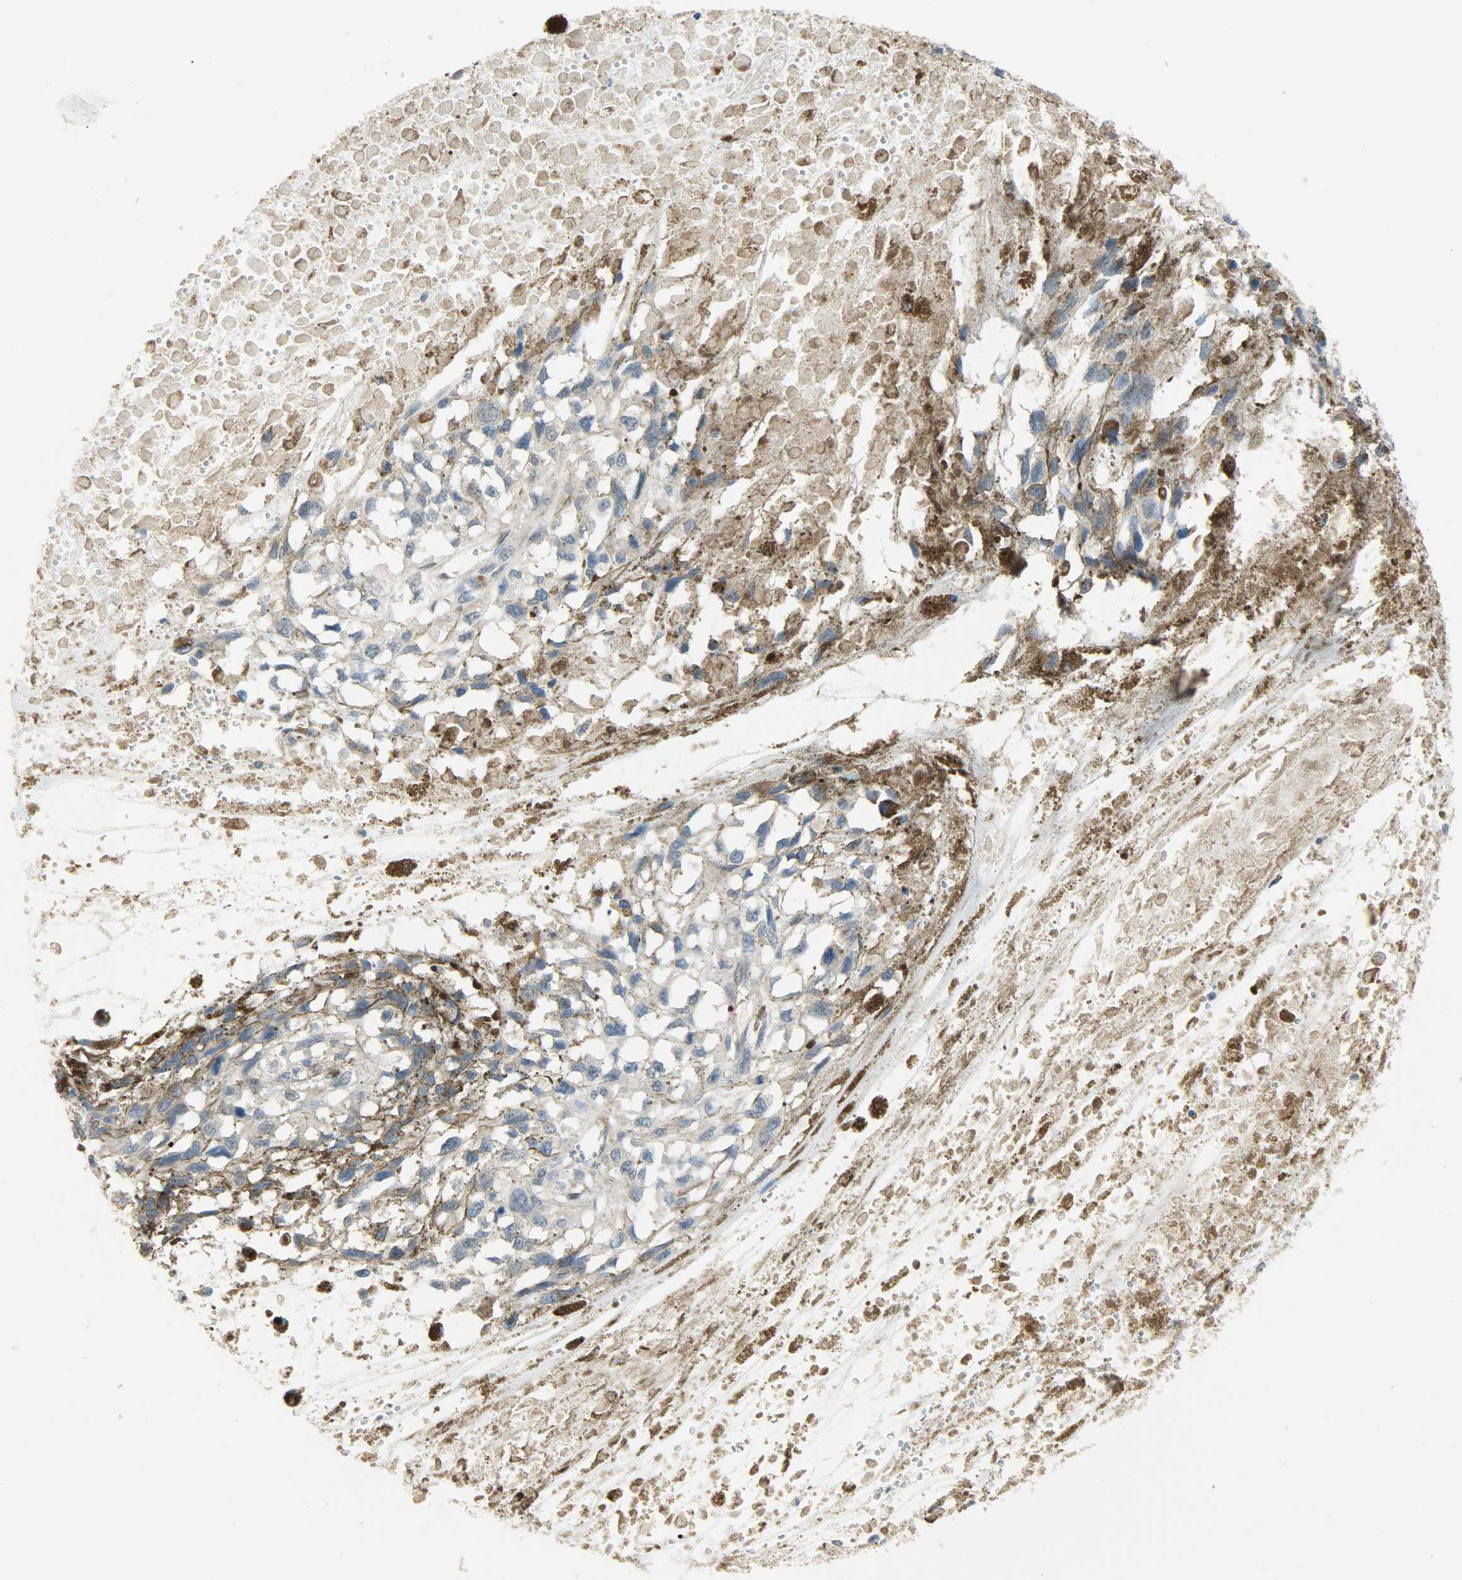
{"staining": {"intensity": "negative", "quantity": "none", "location": "none"}, "tissue": "melanoma", "cell_type": "Tumor cells", "image_type": "cancer", "snomed": [{"axis": "morphology", "description": "Malignant melanoma, Metastatic site"}, {"axis": "topography", "description": "Lymph node"}], "caption": "Protein analysis of malignant melanoma (metastatic site) displays no significant expression in tumor cells. (Immunohistochemistry, brightfield microscopy, high magnification).", "gene": "FKBP1A", "patient": {"sex": "male", "age": 59}}